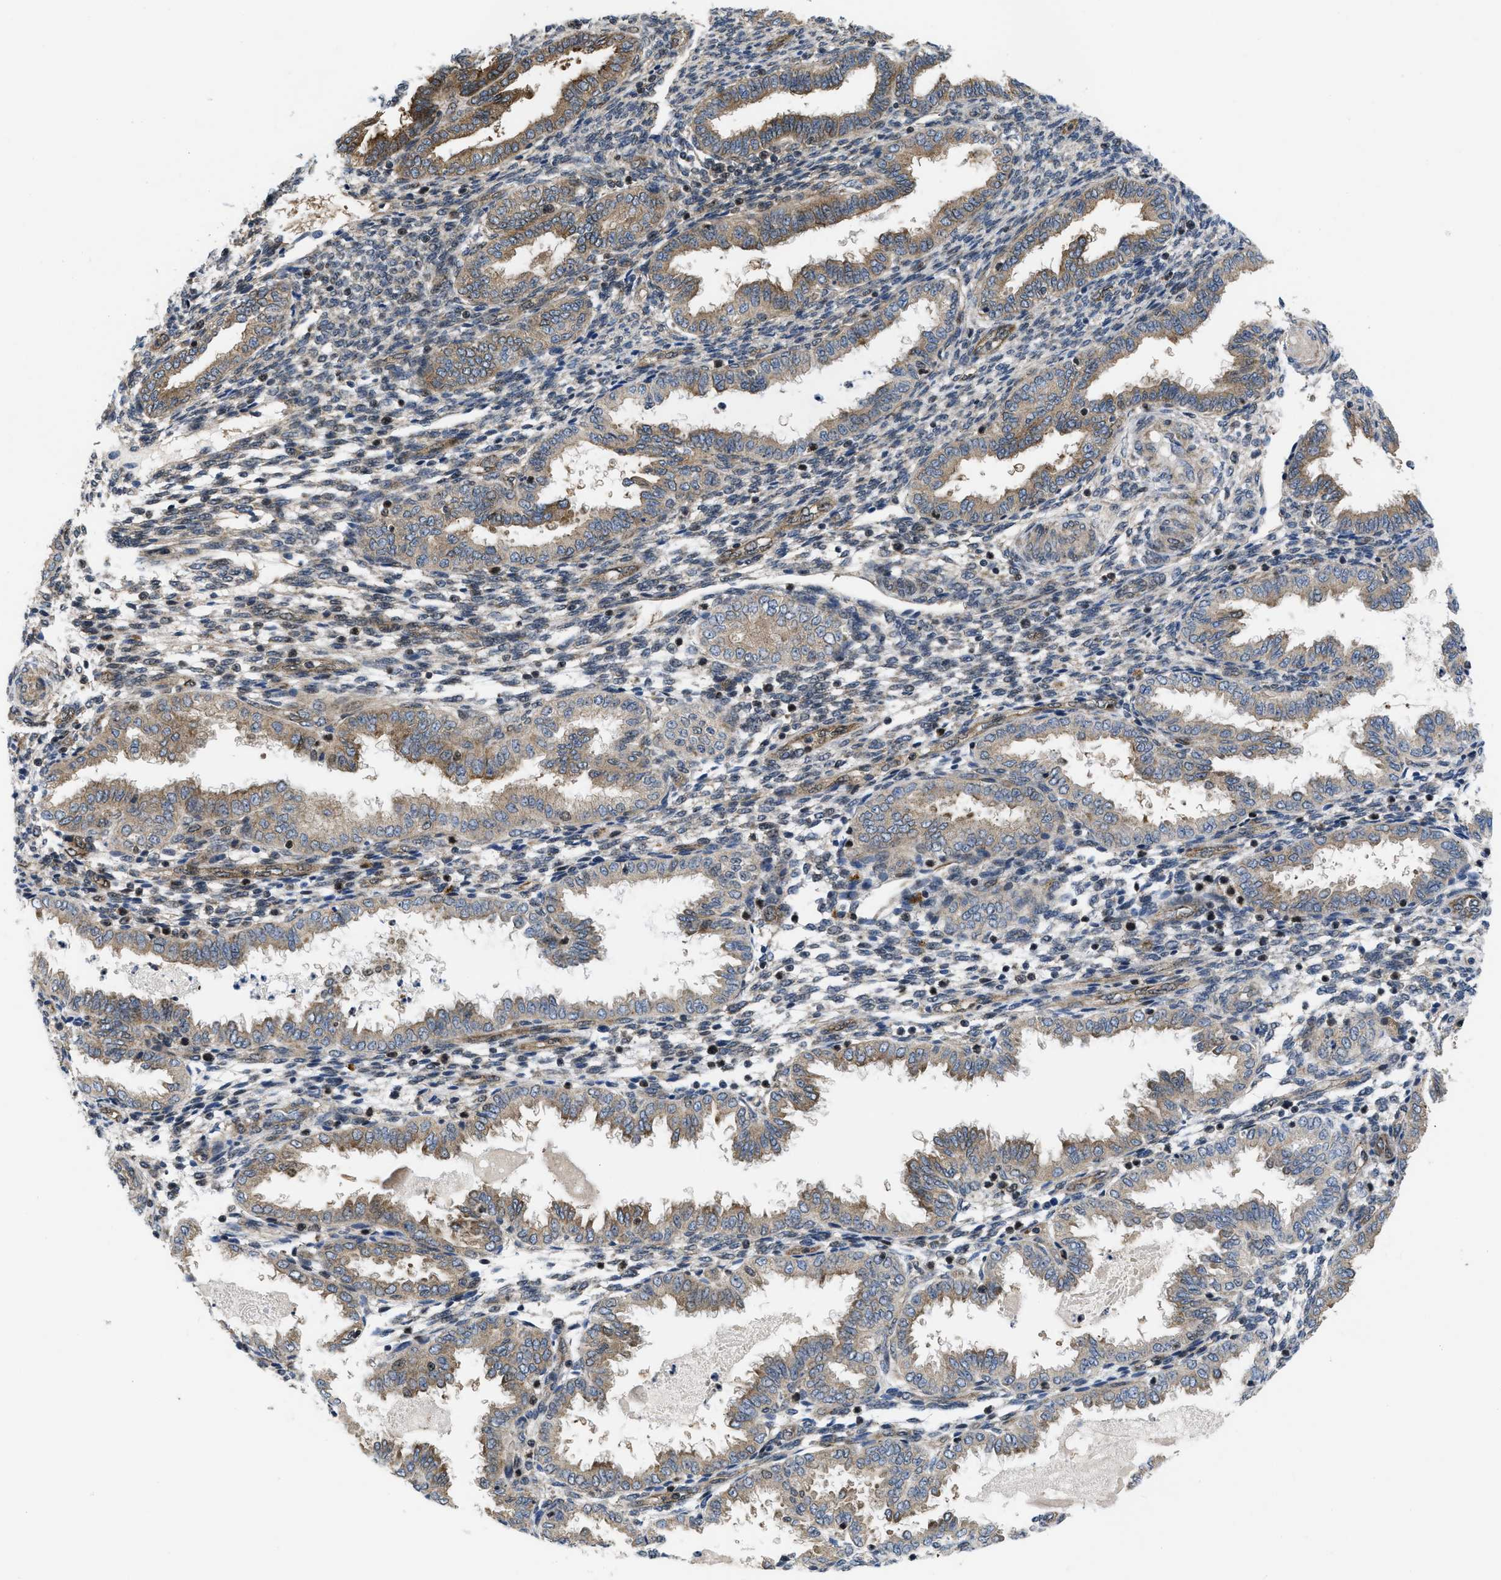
{"staining": {"intensity": "moderate", "quantity": "<25%", "location": "cytoplasmic/membranous,nuclear"}, "tissue": "endometrium", "cell_type": "Cells in endometrial stroma", "image_type": "normal", "snomed": [{"axis": "morphology", "description": "Normal tissue, NOS"}, {"axis": "topography", "description": "Endometrium"}], "caption": "A high-resolution photomicrograph shows immunohistochemistry staining of benign endometrium, which reveals moderate cytoplasmic/membranous,nuclear expression in approximately <25% of cells in endometrial stroma. (DAB (3,3'-diaminobenzidine) IHC with brightfield microscopy, high magnification).", "gene": "PPP2CB", "patient": {"sex": "female", "age": 33}}